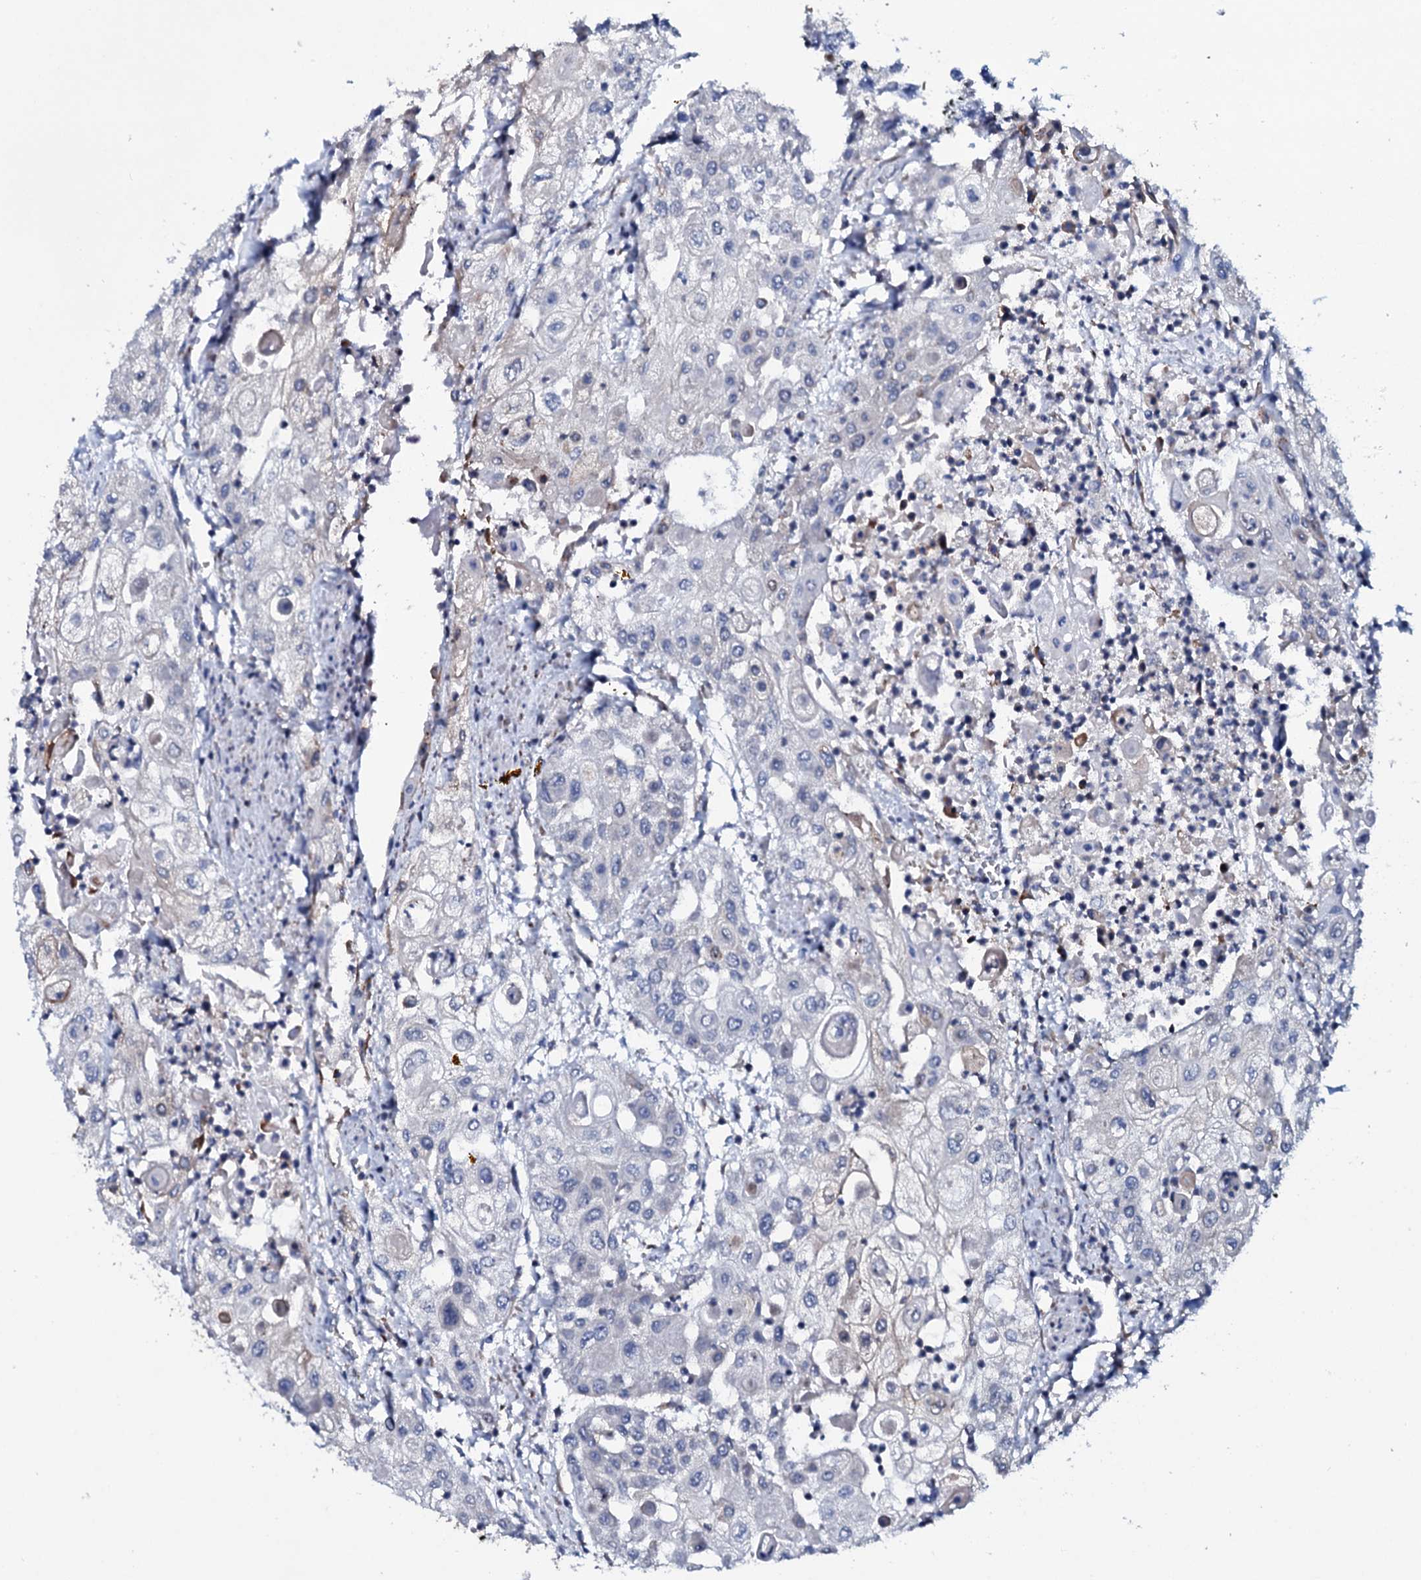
{"staining": {"intensity": "negative", "quantity": "none", "location": "none"}, "tissue": "urothelial cancer", "cell_type": "Tumor cells", "image_type": "cancer", "snomed": [{"axis": "morphology", "description": "Urothelial carcinoma, High grade"}, {"axis": "topography", "description": "Urinary bladder"}], "caption": "This histopathology image is of urothelial cancer stained with immunohistochemistry to label a protein in brown with the nuclei are counter-stained blue. There is no positivity in tumor cells. The staining was performed using DAB (3,3'-diaminobenzidine) to visualize the protein expression in brown, while the nuclei were stained in blue with hematoxylin (Magnification: 20x).", "gene": "TPGS2", "patient": {"sex": "female", "age": 79}}